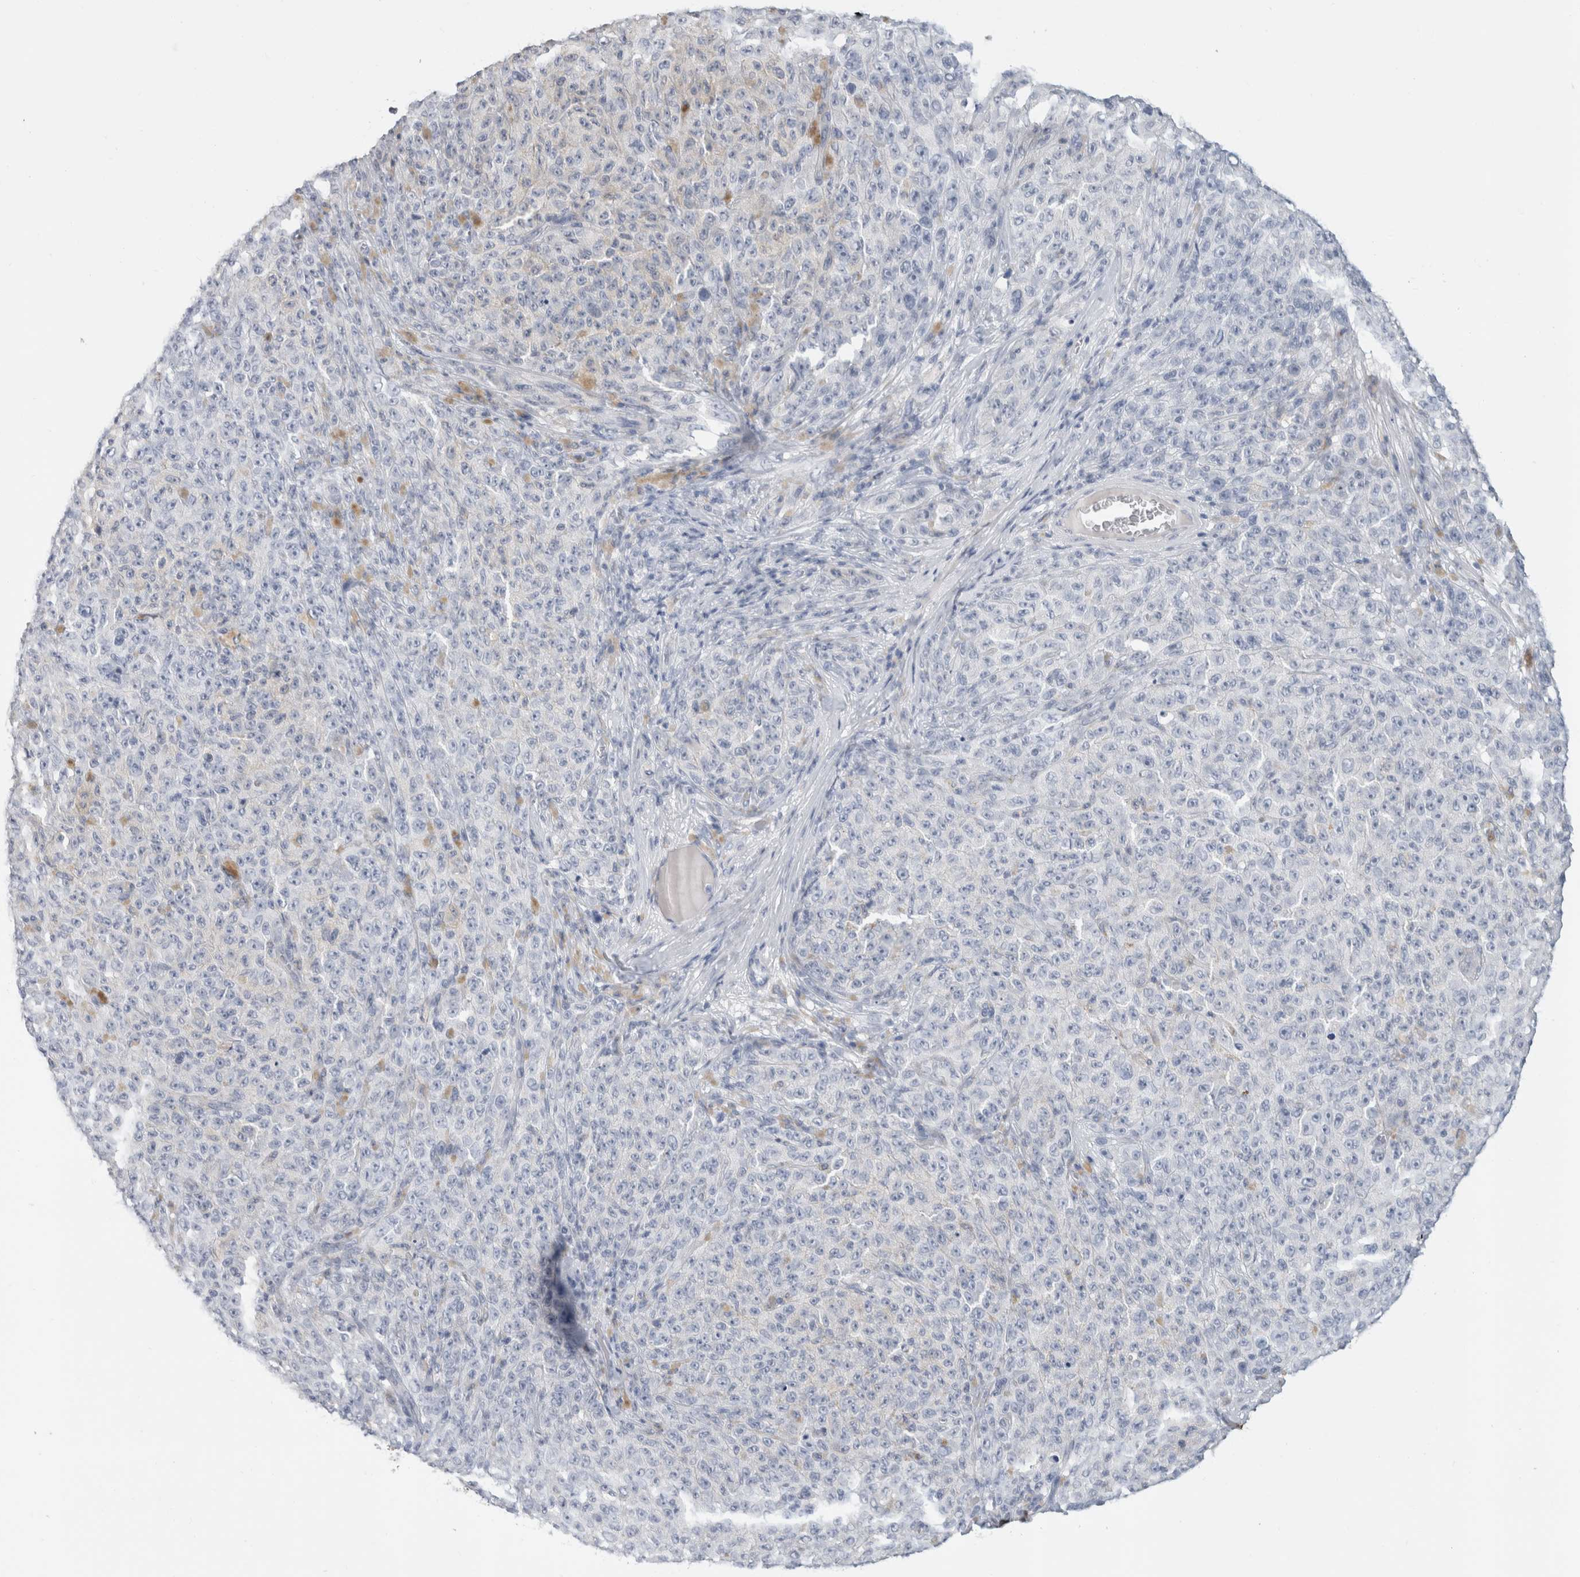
{"staining": {"intensity": "negative", "quantity": "none", "location": "none"}, "tissue": "melanoma", "cell_type": "Tumor cells", "image_type": "cancer", "snomed": [{"axis": "morphology", "description": "Malignant melanoma, NOS"}, {"axis": "topography", "description": "Skin"}], "caption": "This is an immunohistochemistry micrograph of melanoma. There is no positivity in tumor cells.", "gene": "BCAN", "patient": {"sex": "female", "age": 82}}